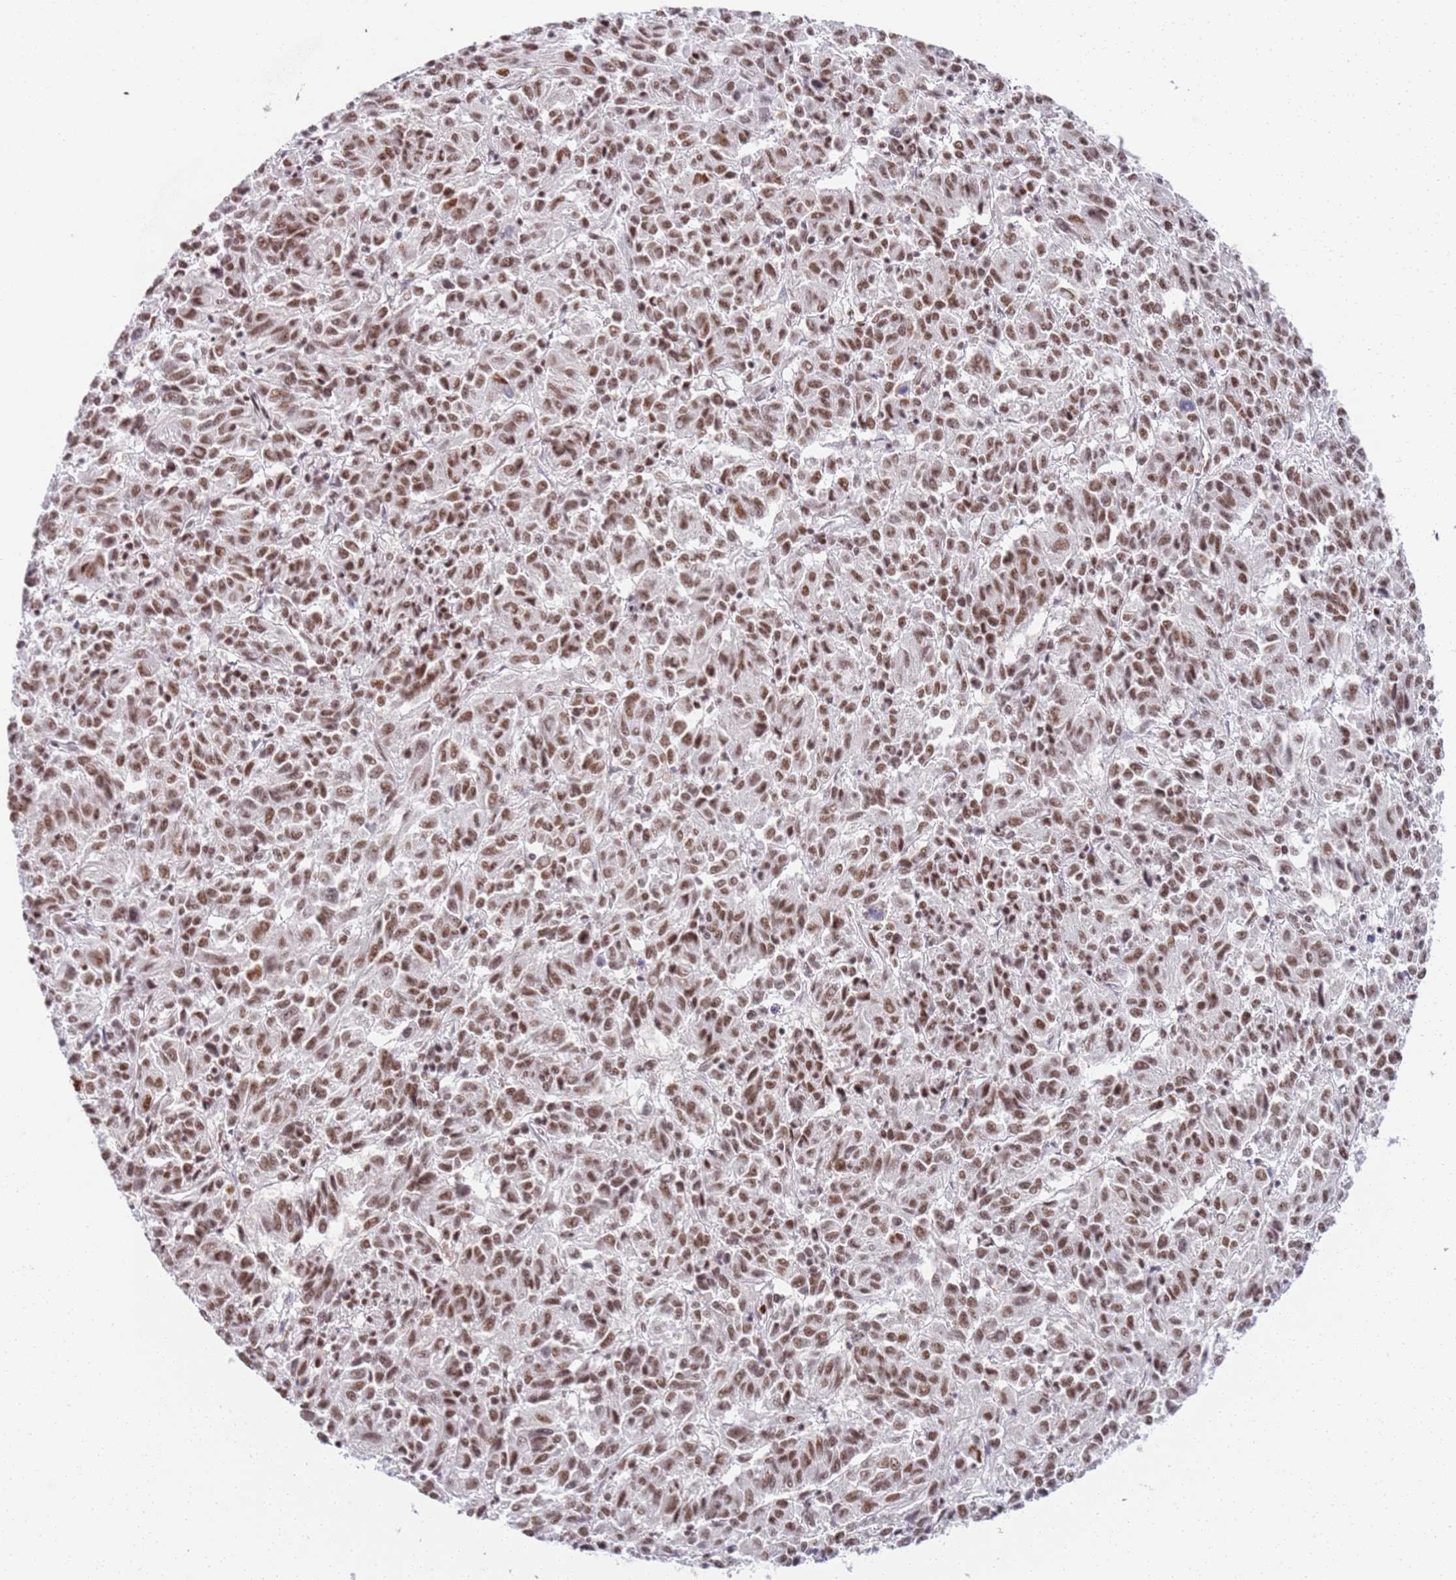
{"staining": {"intensity": "moderate", "quantity": ">75%", "location": "nuclear"}, "tissue": "melanoma", "cell_type": "Tumor cells", "image_type": "cancer", "snomed": [{"axis": "morphology", "description": "Malignant melanoma, Metastatic site"}, {"axis": "topography", "description": "Lung"}], "caption": "Melanoma was stained to show a protein in brown. There is medium levels of moderate nuclear expression in about >75% of tumor cells.", "gene": "AKAP8L", "patient": {"sex": "male", "age": 64}}